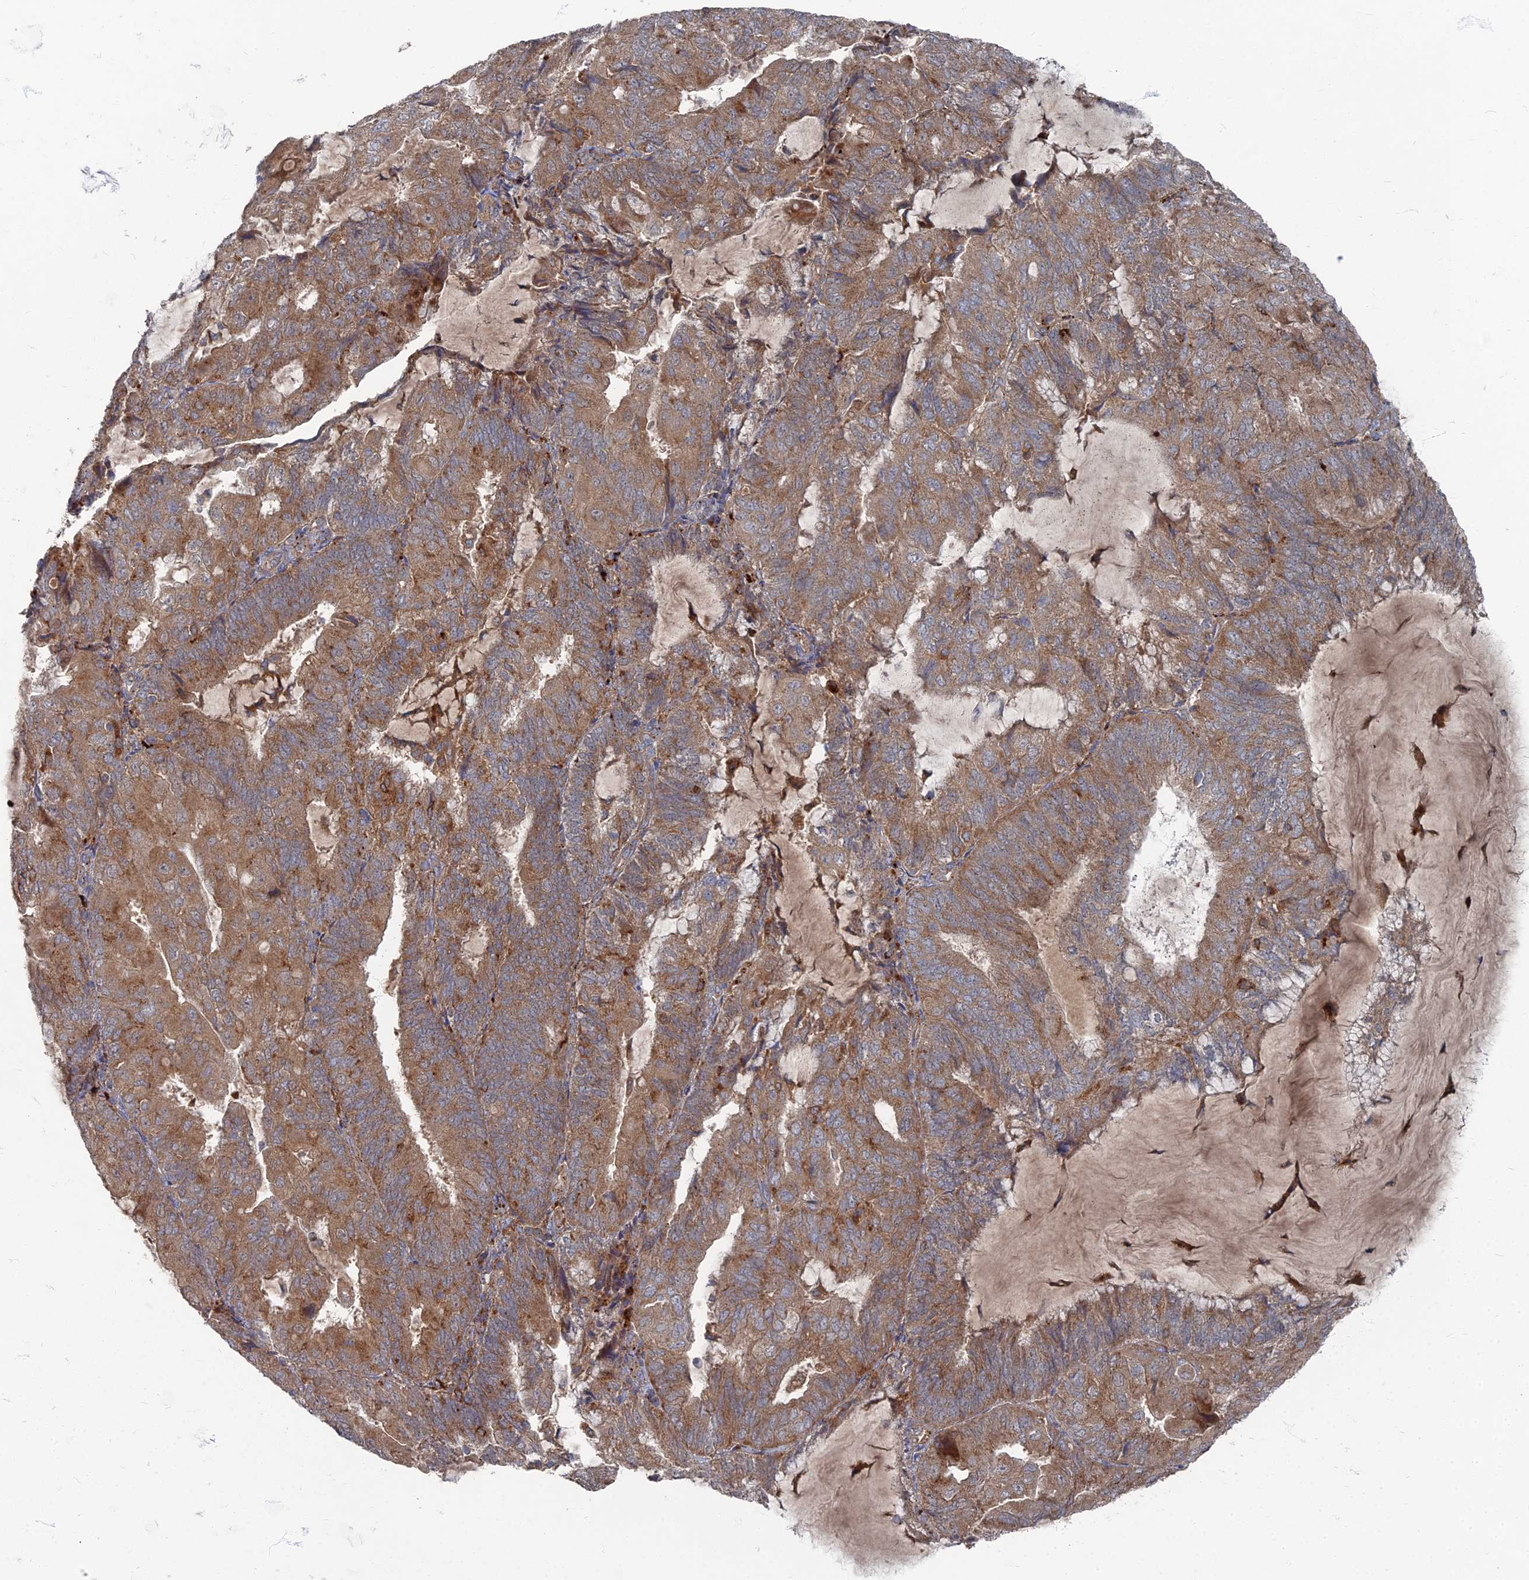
{"staining": {"intensity": "moderate", "quantity": ">75%", "location": "cytoplasmic/membranous"}, "tissue": "endometrial cancer", "cell_type": "Tumor cells", "image_type": "cancer", "snomed": [{"axis": "morphology", "description": "Adenocarcinoma, NOS"}, {"axis": "topography", "description": "Endometrium"}], "caption": "Immunohistochemical staining of human endometrial adenocarcinoma exhibits medium levels of moderate cytoplasmic/membranous expression in approximately >75% of tumor cells.", "gene": "PPCDC", "patient": {"sex": "female", "age": 81}}